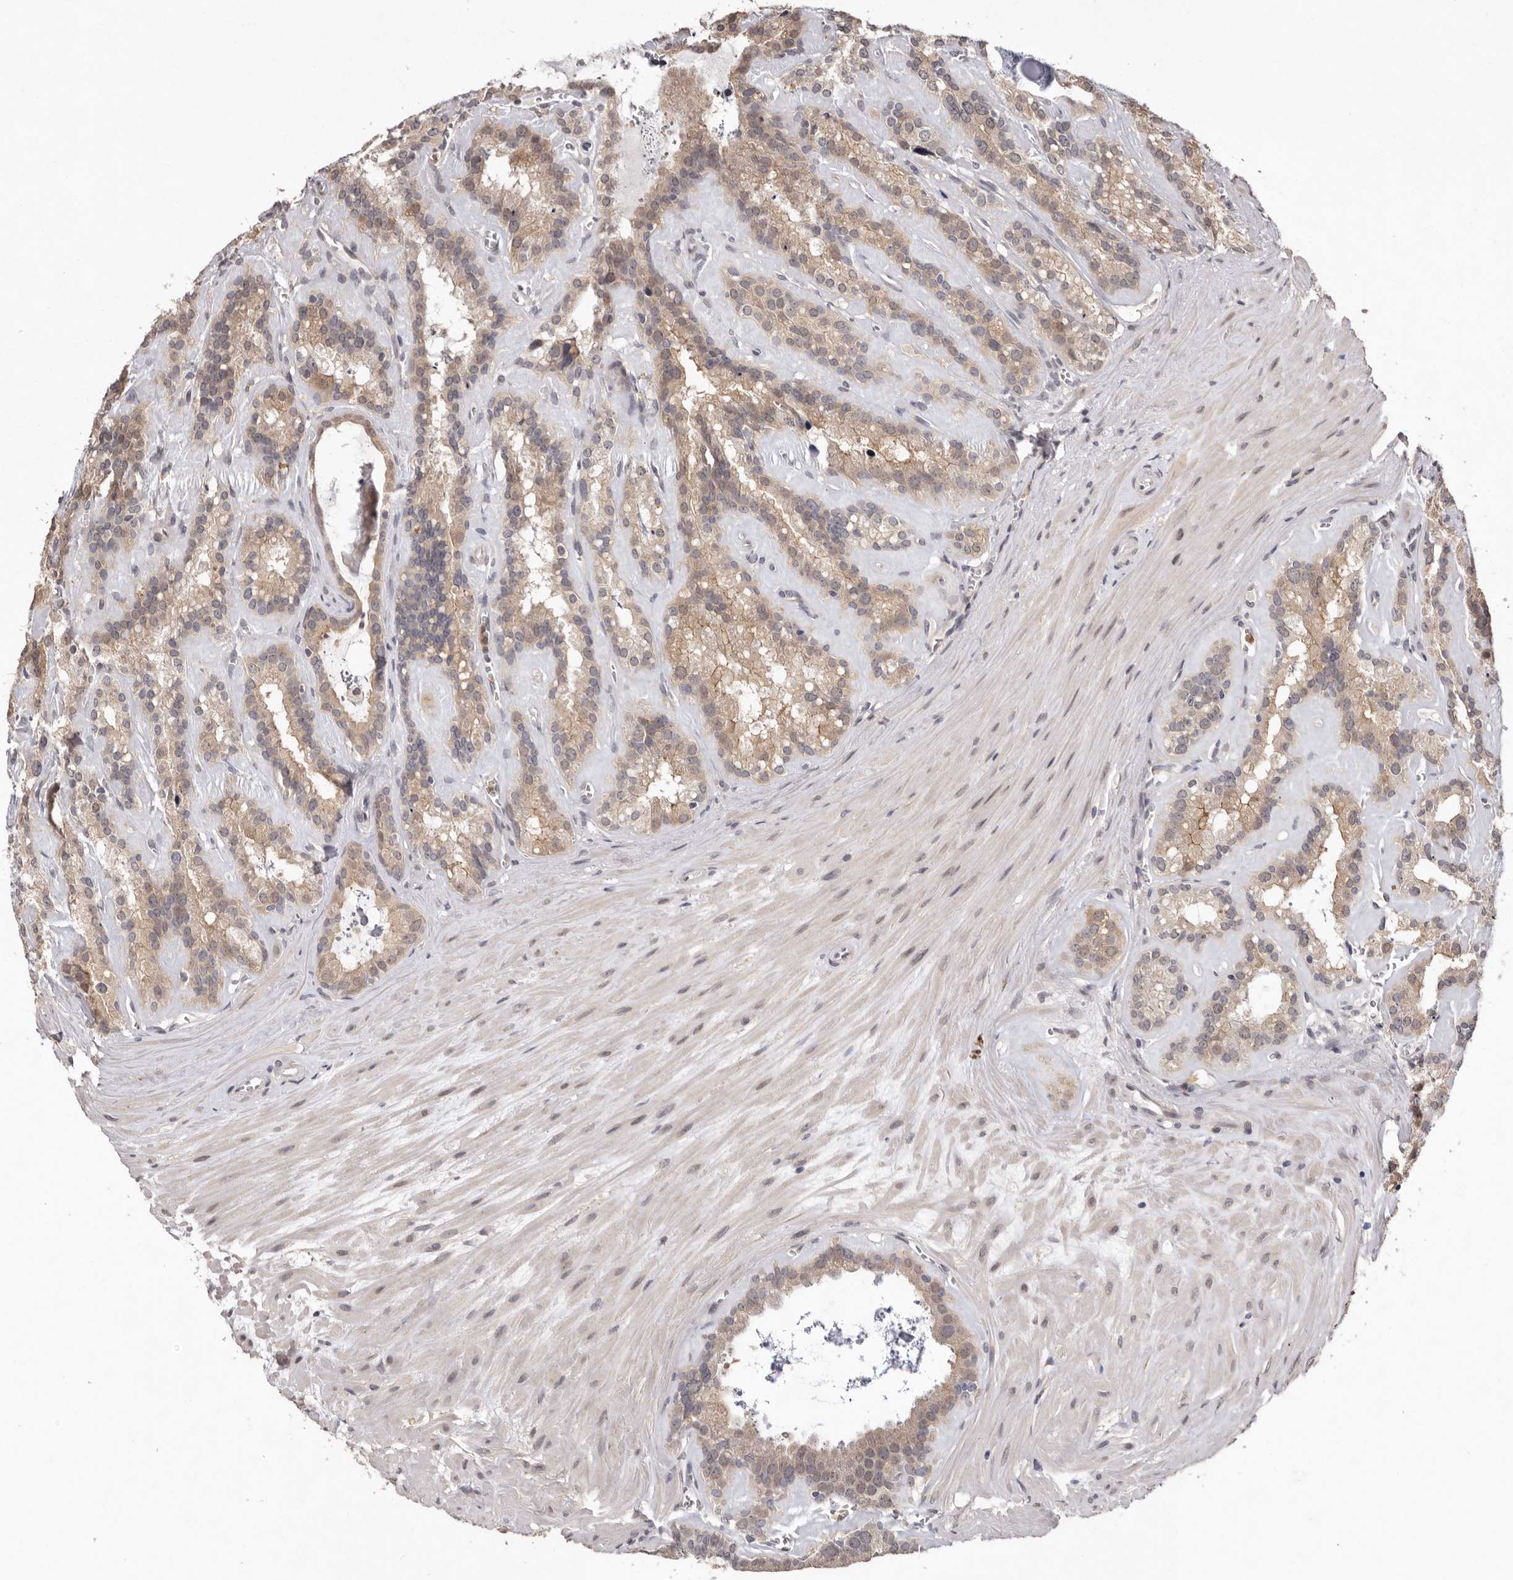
{"staining": {"intensity": "weak", "quantity": "25%-75%", "location": "cytoplasmic/membranous"}, "tissue": "seminal vesicle", "cell_type": "Glandular cells", "image_type": "normal", "snomed": [{"axis": "morphology", "description": "Normal tissue, NOS"}, {"axis": "topography", "description": "Prostate"}, {"axis": "topography", "description": "Seminal veicle"}], "caption": "Weak cytoplasmic/membranous expression is present in about 25%-75% of glandular cells in benign seminal vesicle.", "gene": "SULT1E1", "patient": {"sex": "male", "age": 59}}